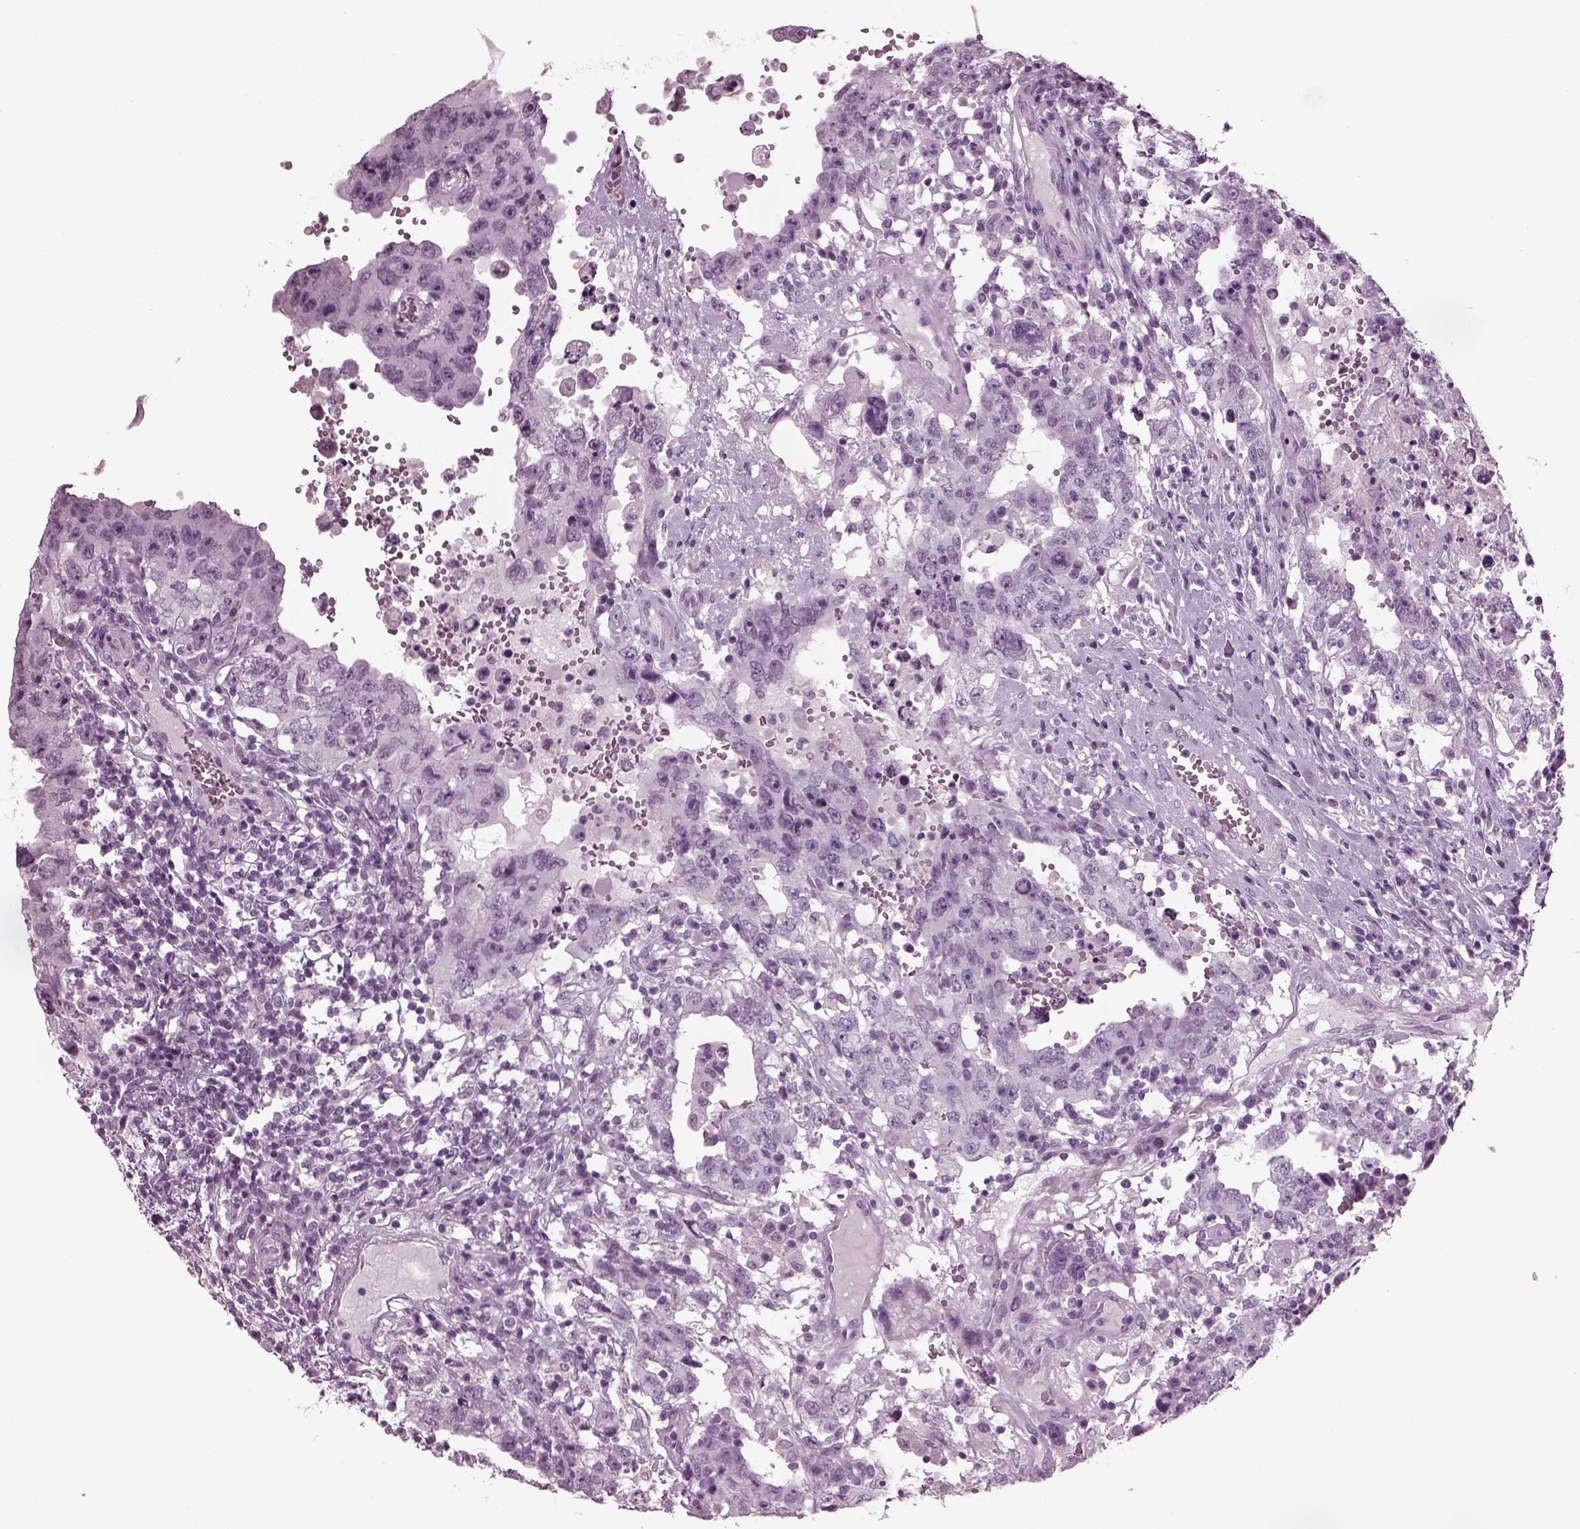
{"staining": {"intensity": "negative", "quantity": "none", "location": "none"}, "tissue": "testis cancer", "cell_type": "Tumor cells", "image_type": "cancer", "snomed": [{"axis": "morphology", "description": "Carcinoma, Embryonal, NOS"}, {"axis": "topography", "description": "Testis"}], "caption": "This is an immunohistochemistry micrograph of testis cancer. There is no positivity in tumor cells.", "gene": "TPPP2", "patient": {"sex": "male", "age": 26}}